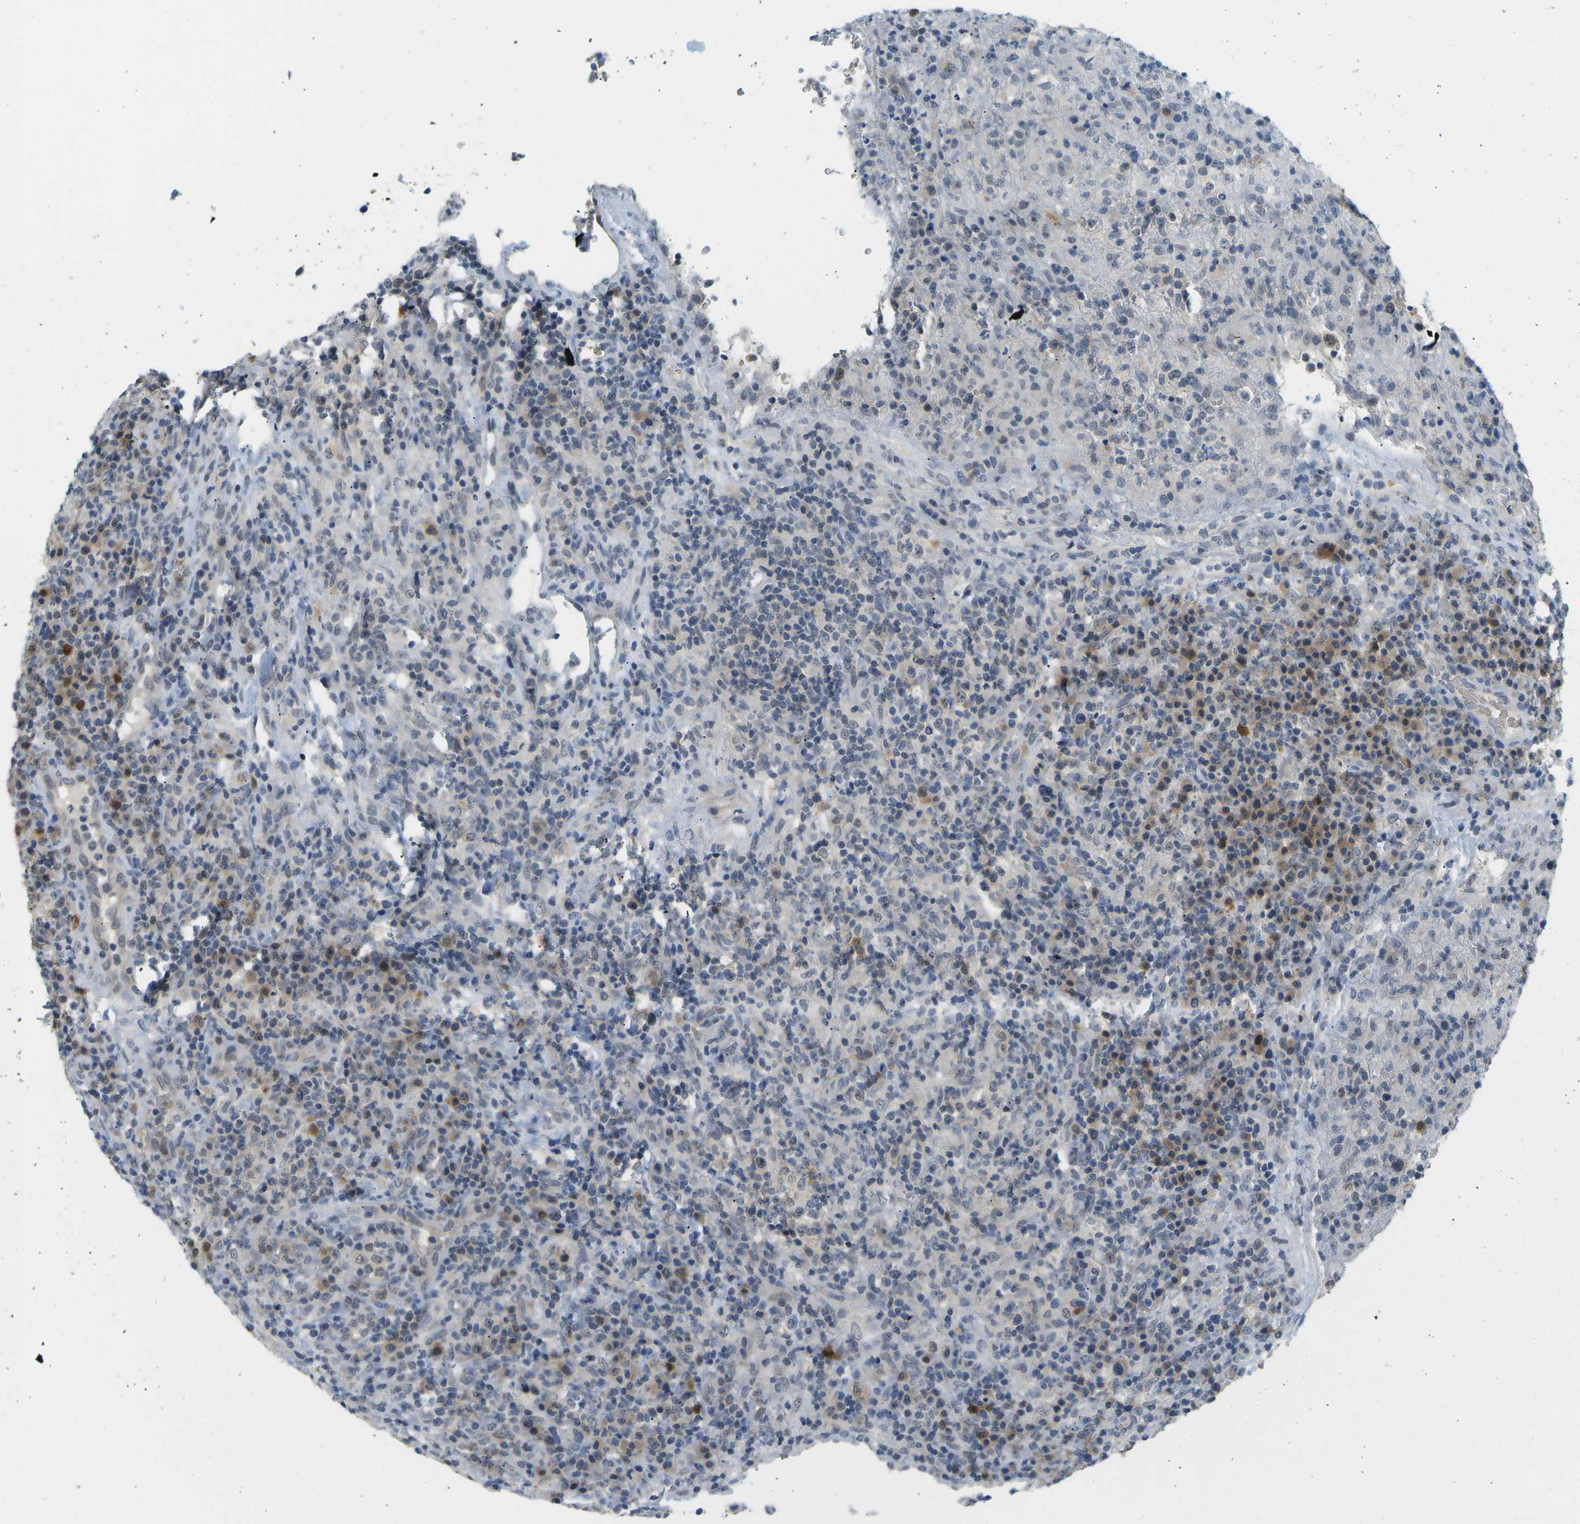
{"staining": {"intensity": "weak", "quantity": "25%-75%", "location": "cytoplasmic/membranous"}, "tissue": "lymphoma", "cell_type": "Tumor cells", "image_type": "cancer", "snomed": [{"axis": "morphology", "description": "Malignant lymphoma, non-Hodgkin's type, High grade"}, {"axis": "topography", "description": "Lymph node"}], "caption": "Tumor cells demonstrate low levels of weak cytoplasmic/membranous positivity in approximately 25%-75% of cells in malignant lymphoma, non-Hodgkin's type (high-grade).", "gene": "PSAT1", "patient": {"sex": "female", "age": 76}}